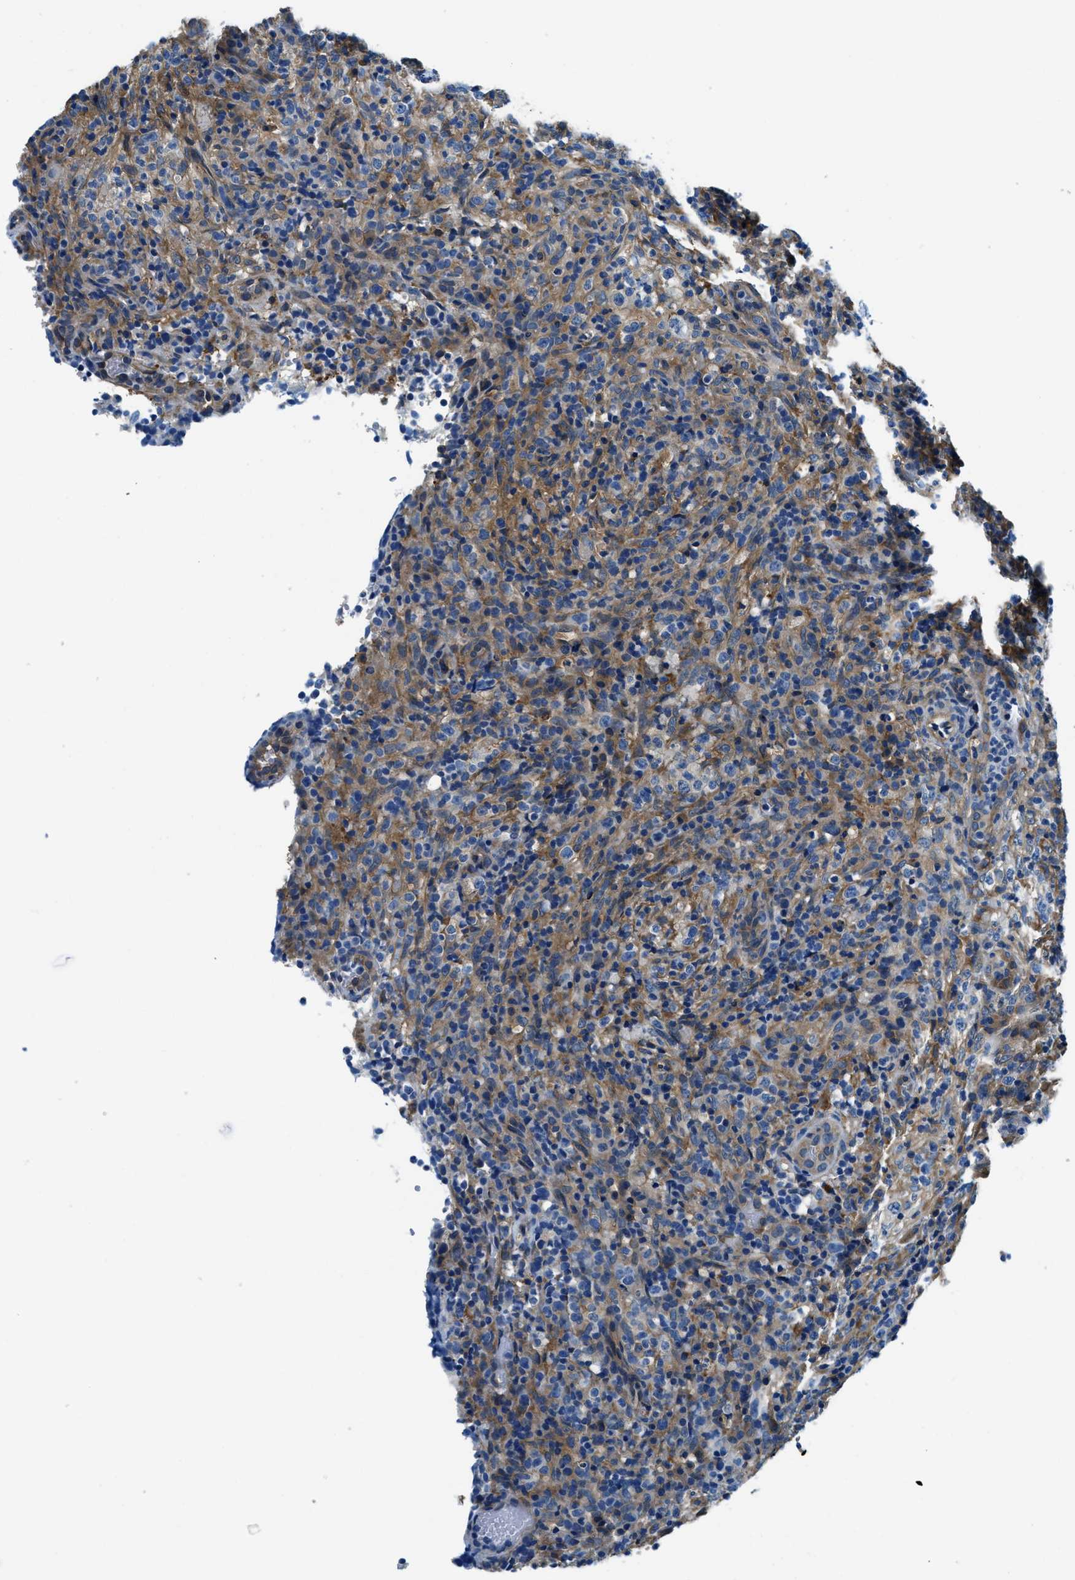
{"staining": {"intensity": "weak", "quantity": "<25%", "location": "cytoplasmic/membranous"}, "tissue": "lymphoma", "cell_type": "Tumor cells", "image_type": "cancer", "snomed": [{"axis": "morphology", "description": "Malignant lymphoma, non-Hodgkin's type, High grade"}, {"axis": "topography", "description": "Lymph node"}], "caption": "Malignant lymphoma, non-Hodgkin's type (high-grade) stained for a protein using immunohistochemistry (IHC) exhibits no positivity tumor cells.", "gene": "TWF1", "patient": {"sex": "female", "age": 76}}